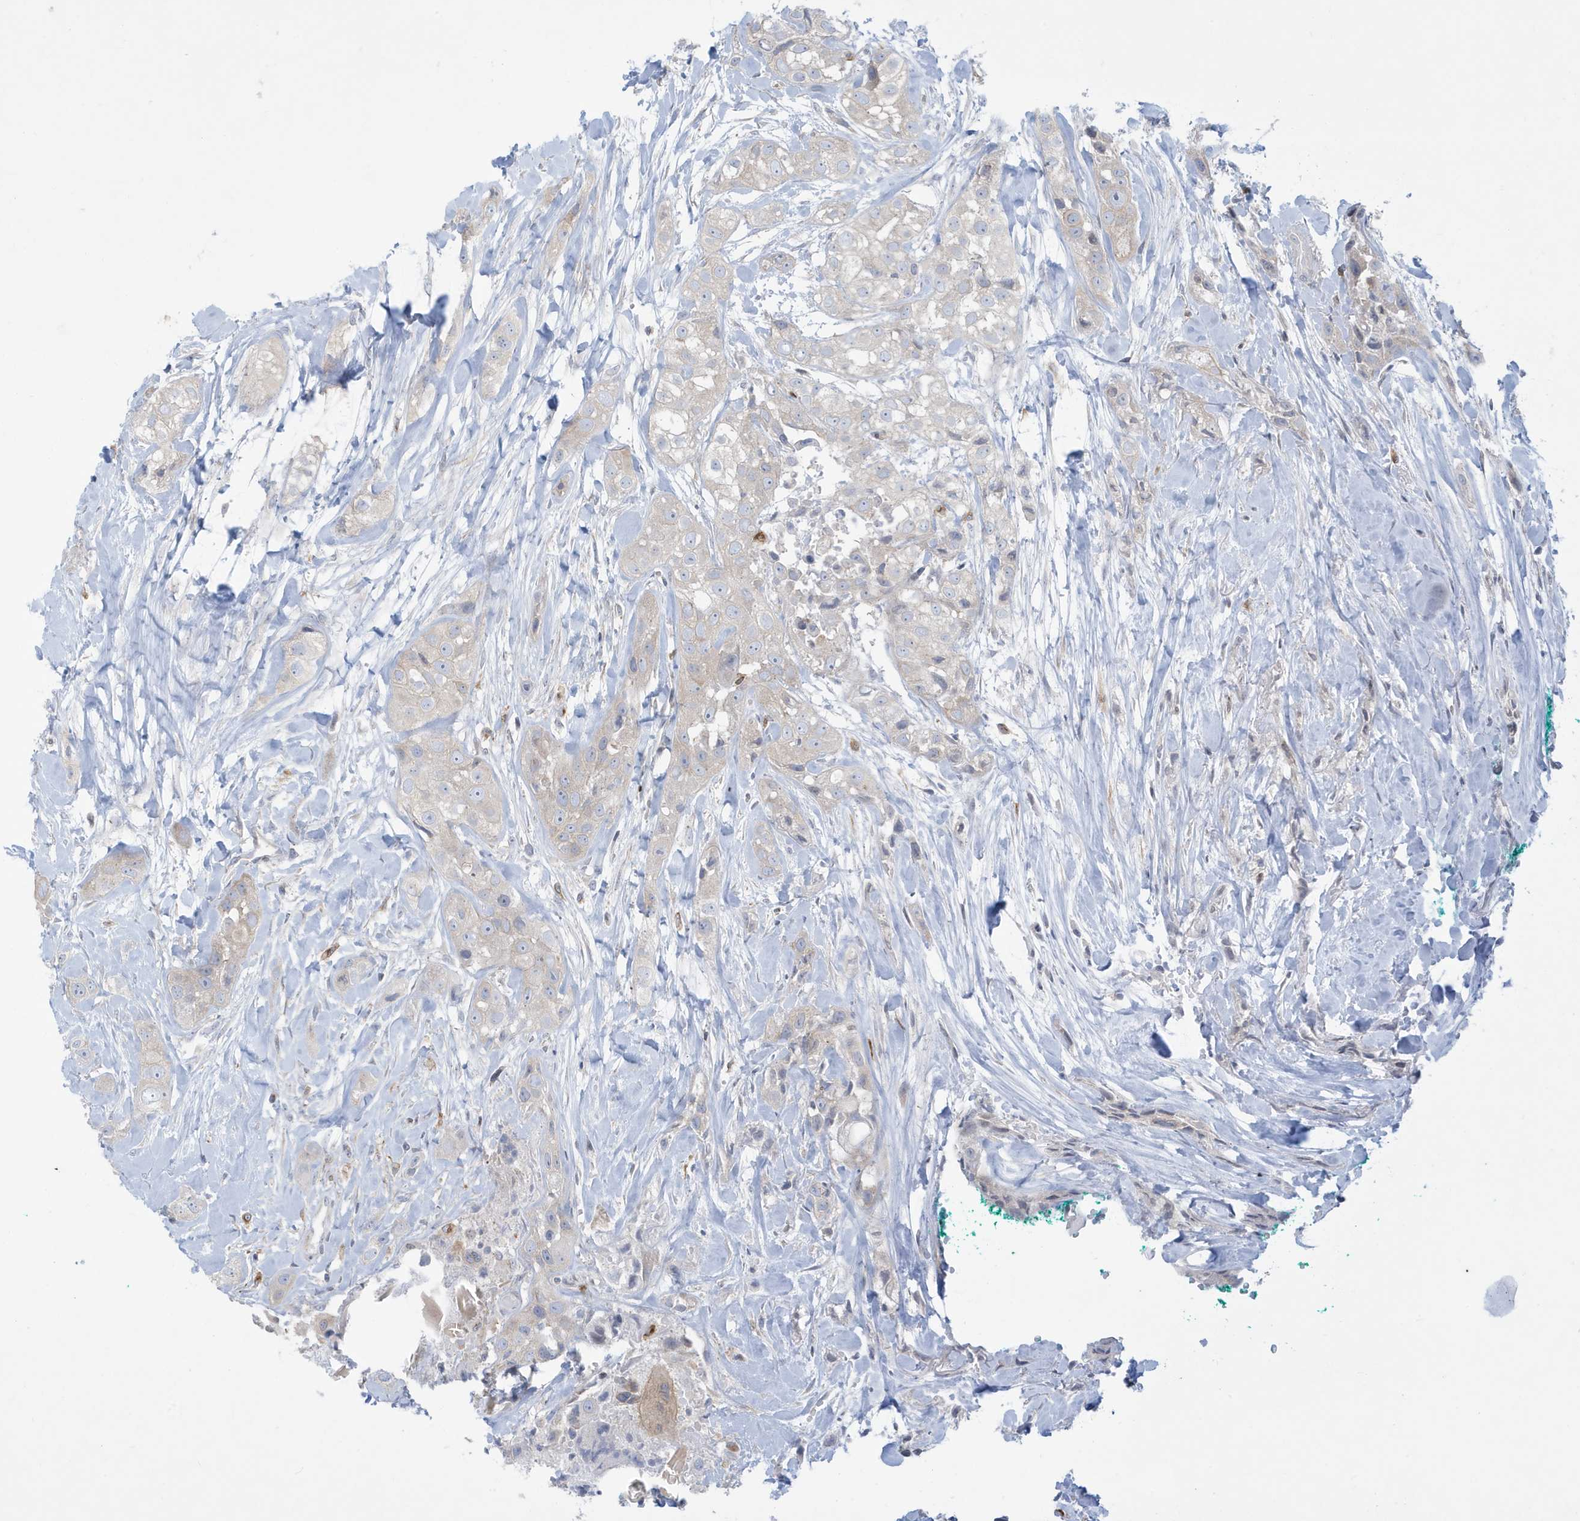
{"staining": {"intensity": "weak", "quantity": "<25%", "location": "cytoplasmic/membranous"}, "tissue": "head and neck cancer", "cell_type": "Tumor cells", "image_type": "cancer", "snomed": [{"axis": "morphology", "description": "Normal tissue, NOS"}, {"axis": "morphology", "description": "Squamous cell carcinoma, NOS"}, {"axis": "topography", "description": "Skeletal muscle"}, {"axis": "topography", "description": "Head-Neck"}], "caption": "An immunohistochemistry (IHC) micrograph of head and neck cancer is shown. There is no staining in tumor cells of head and neck cancer. (Stains: DAB immunohistochemistry with hematoxylin counter stain, Microscopy: brightfield microscopy at high magnification).", "gene": "SLAMF9", "patient": {"sex": "male", "age": 51}}